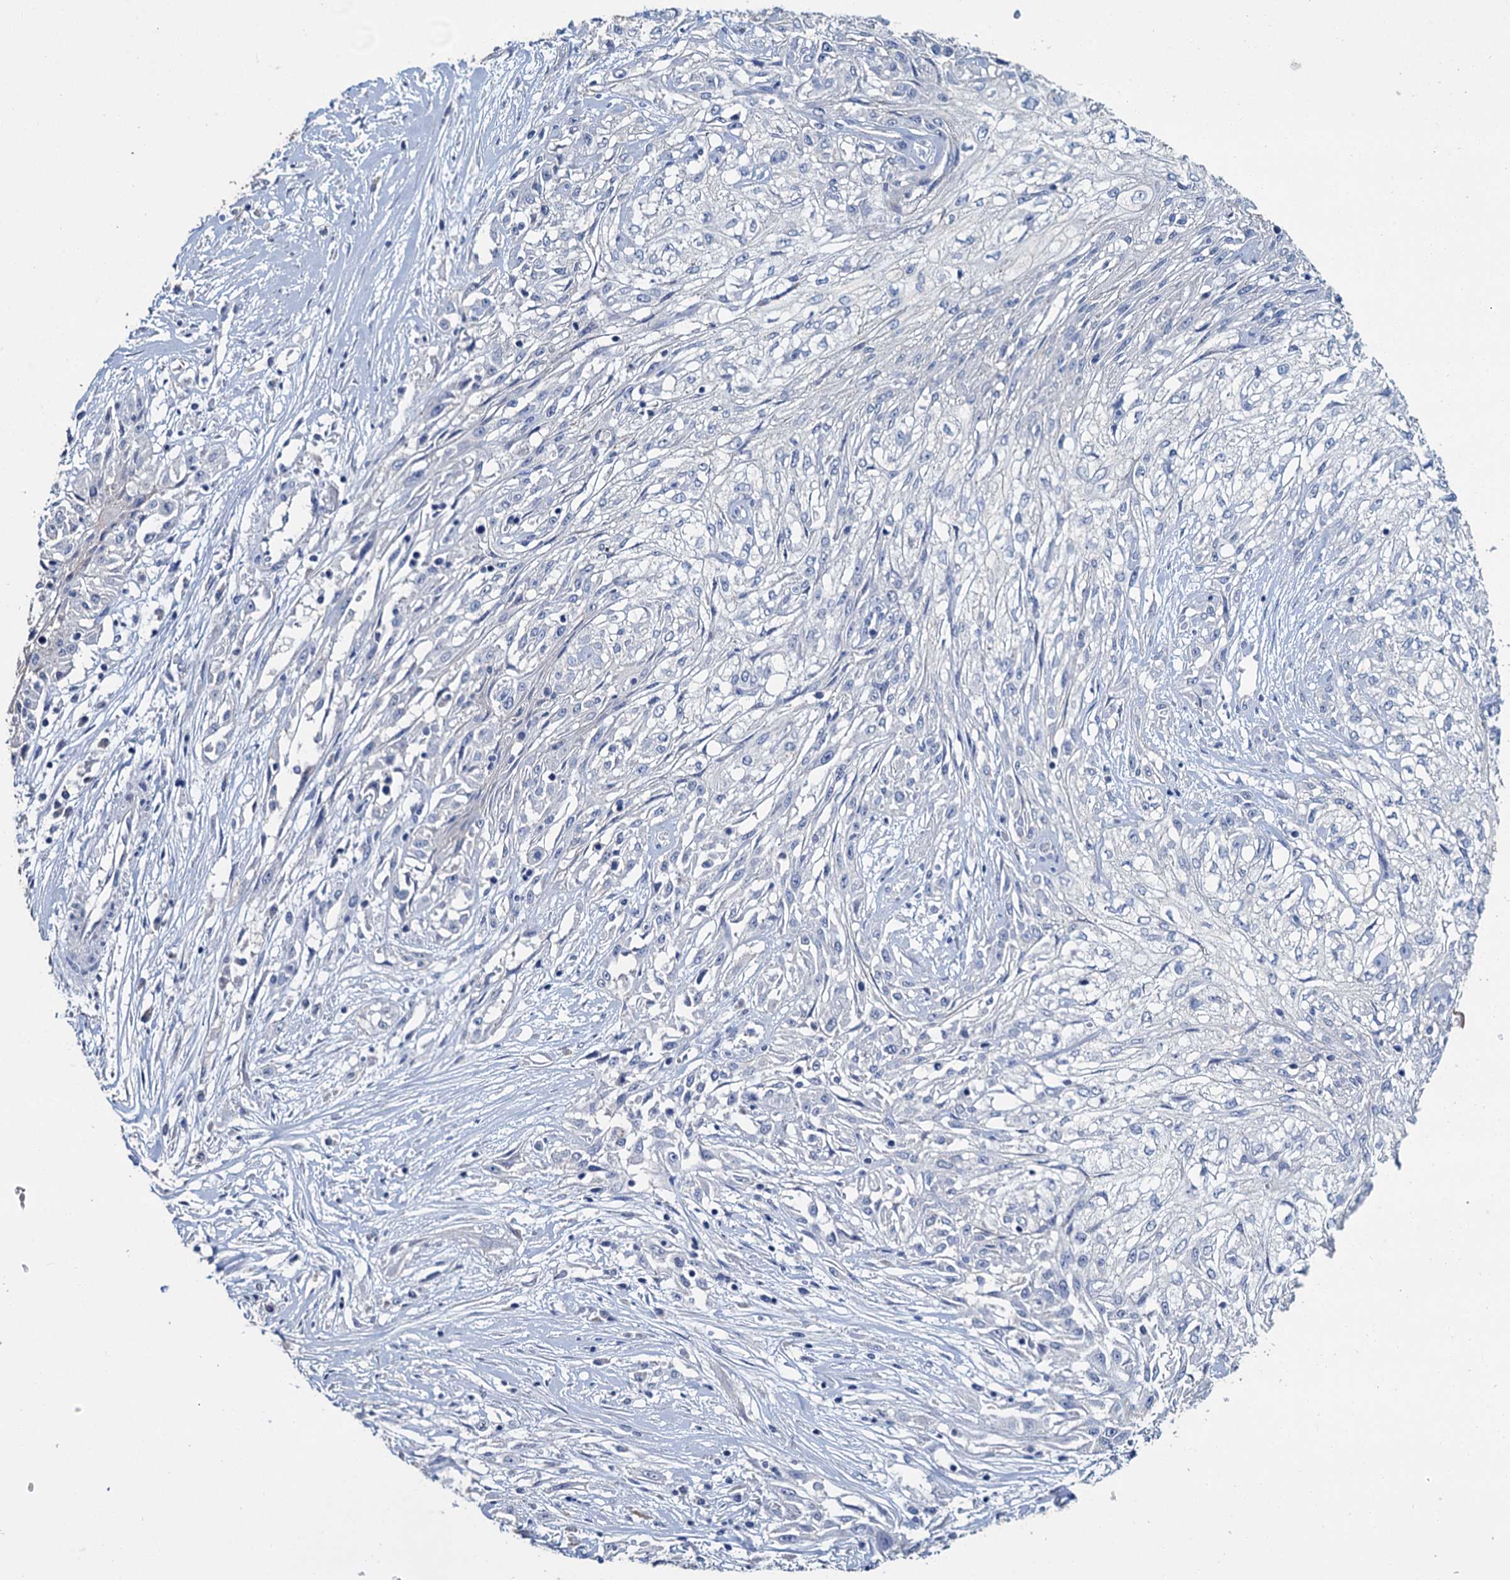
{"staining": {"intensity": "negative", "quantity": "none", "location": "none"}, "tissue": "skin cancer", "cell_type": "Tumor cells", "image_type": "cancer", "snomed": [{"axis": "morphology", "description": "Squamous cell carcinoma, NOS"}, {"axis": "morphology", "description": "Squamous cell carcinoma, metastatic, NOS"}, {"axis": "topography", "description": "Skin"}, {"axis": "topography", "description": "Lymph node"}], "caption": "Squamous cell carcinoma (skin) stained for a protein using IHC shows no expression tumor cells.", "gene": "SNCB", "patient": {"sex": "male", "age": 75}}